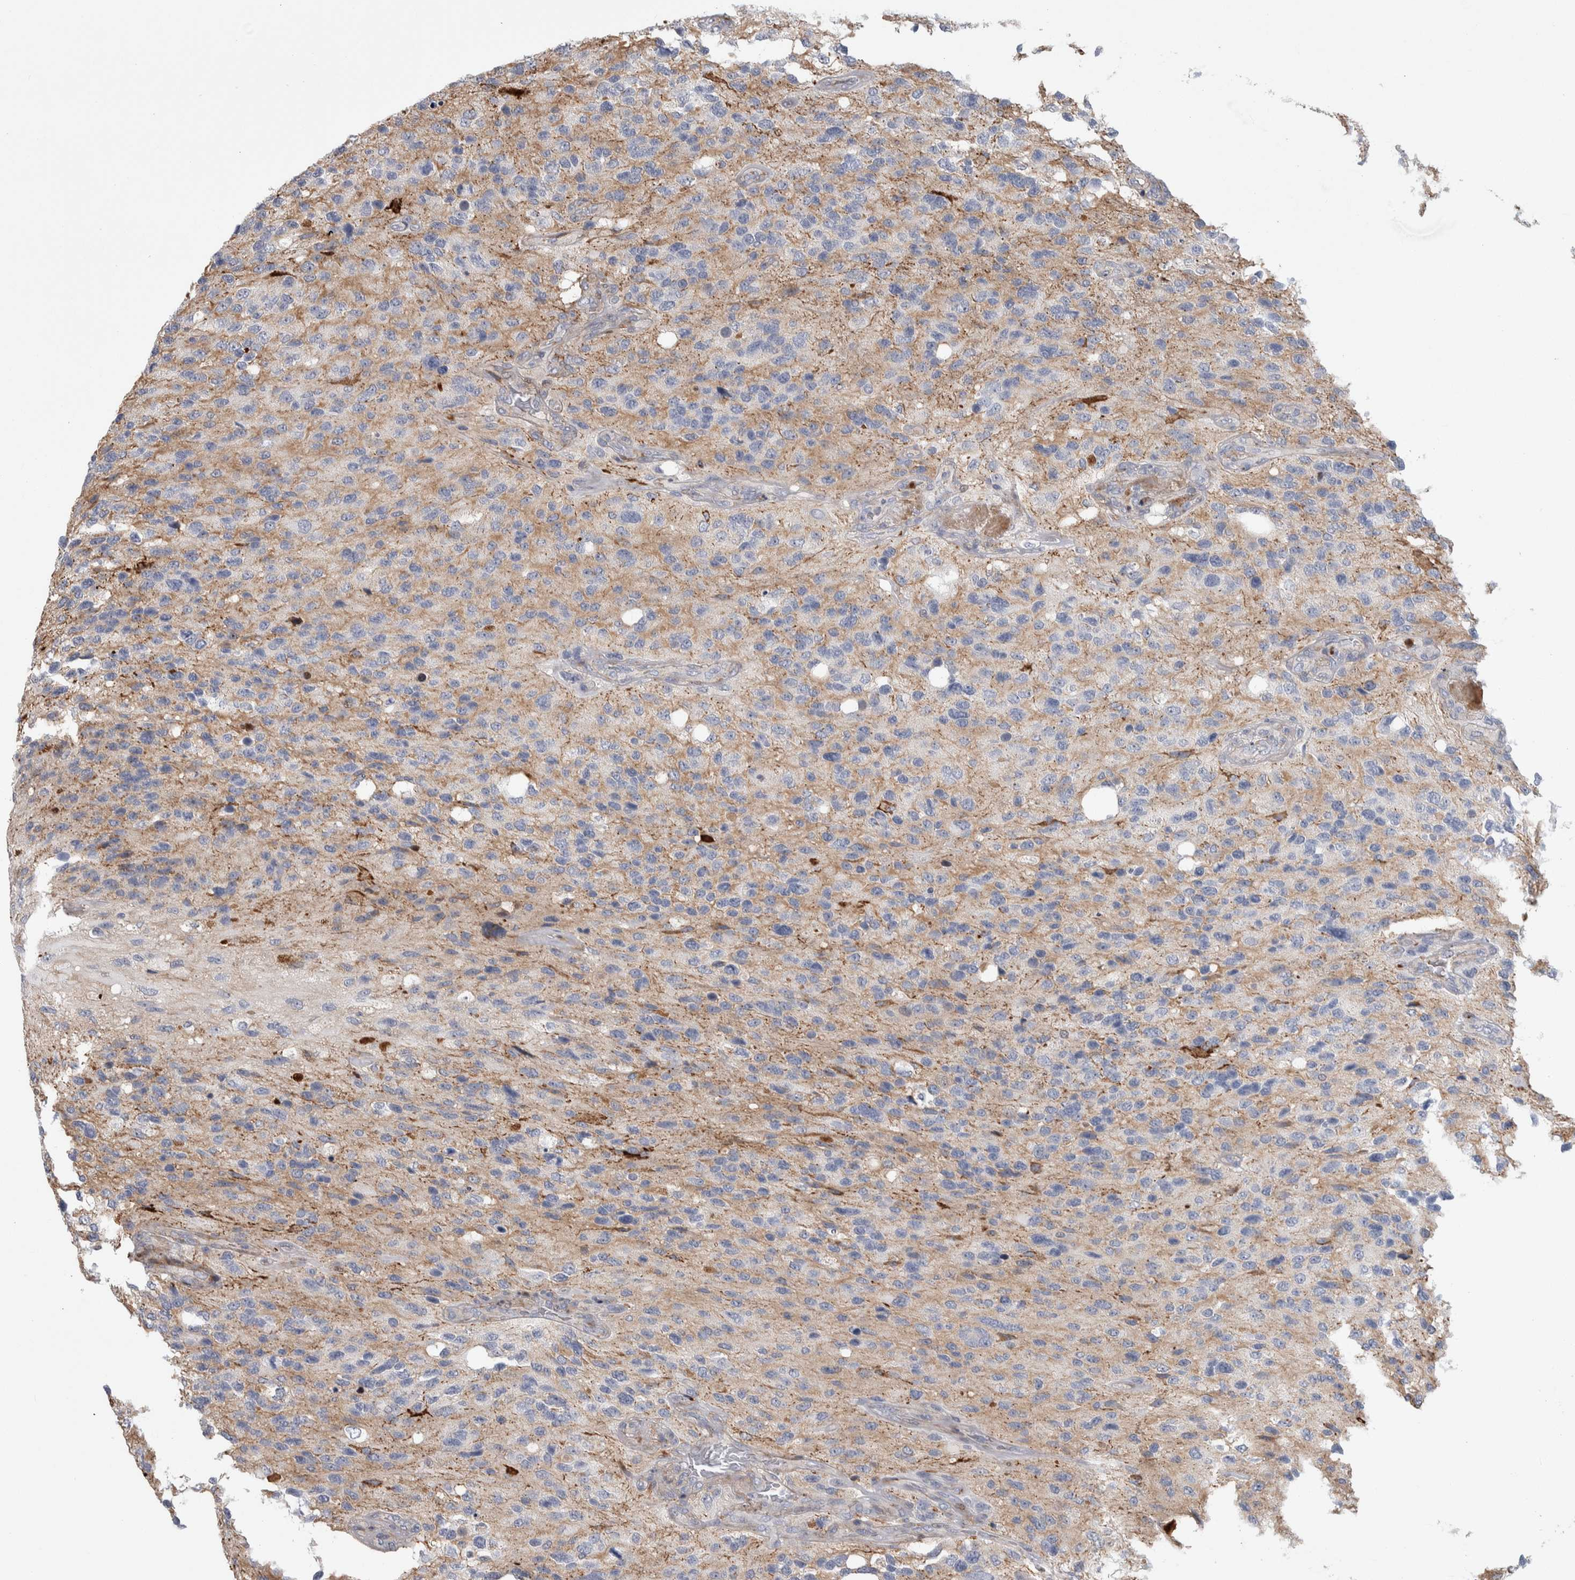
{"staining": {"intensity": "negative", "quantity": "none", "location": "none"}, "tissue": "glioma", "cell_type": "Tumor cells", "image_type": "cancer", "snomed": [{"axis": "morphology", "description": "Glioma, malignant, High grade"}, {"axis": "topography", "description": "Brain"}], "caption": "Immunohistochemical staining of human glioma demonstrates no significant staining in tumor cells.", "gene": "PSMG3", "patient": {"sex": "female", "age": 58}}